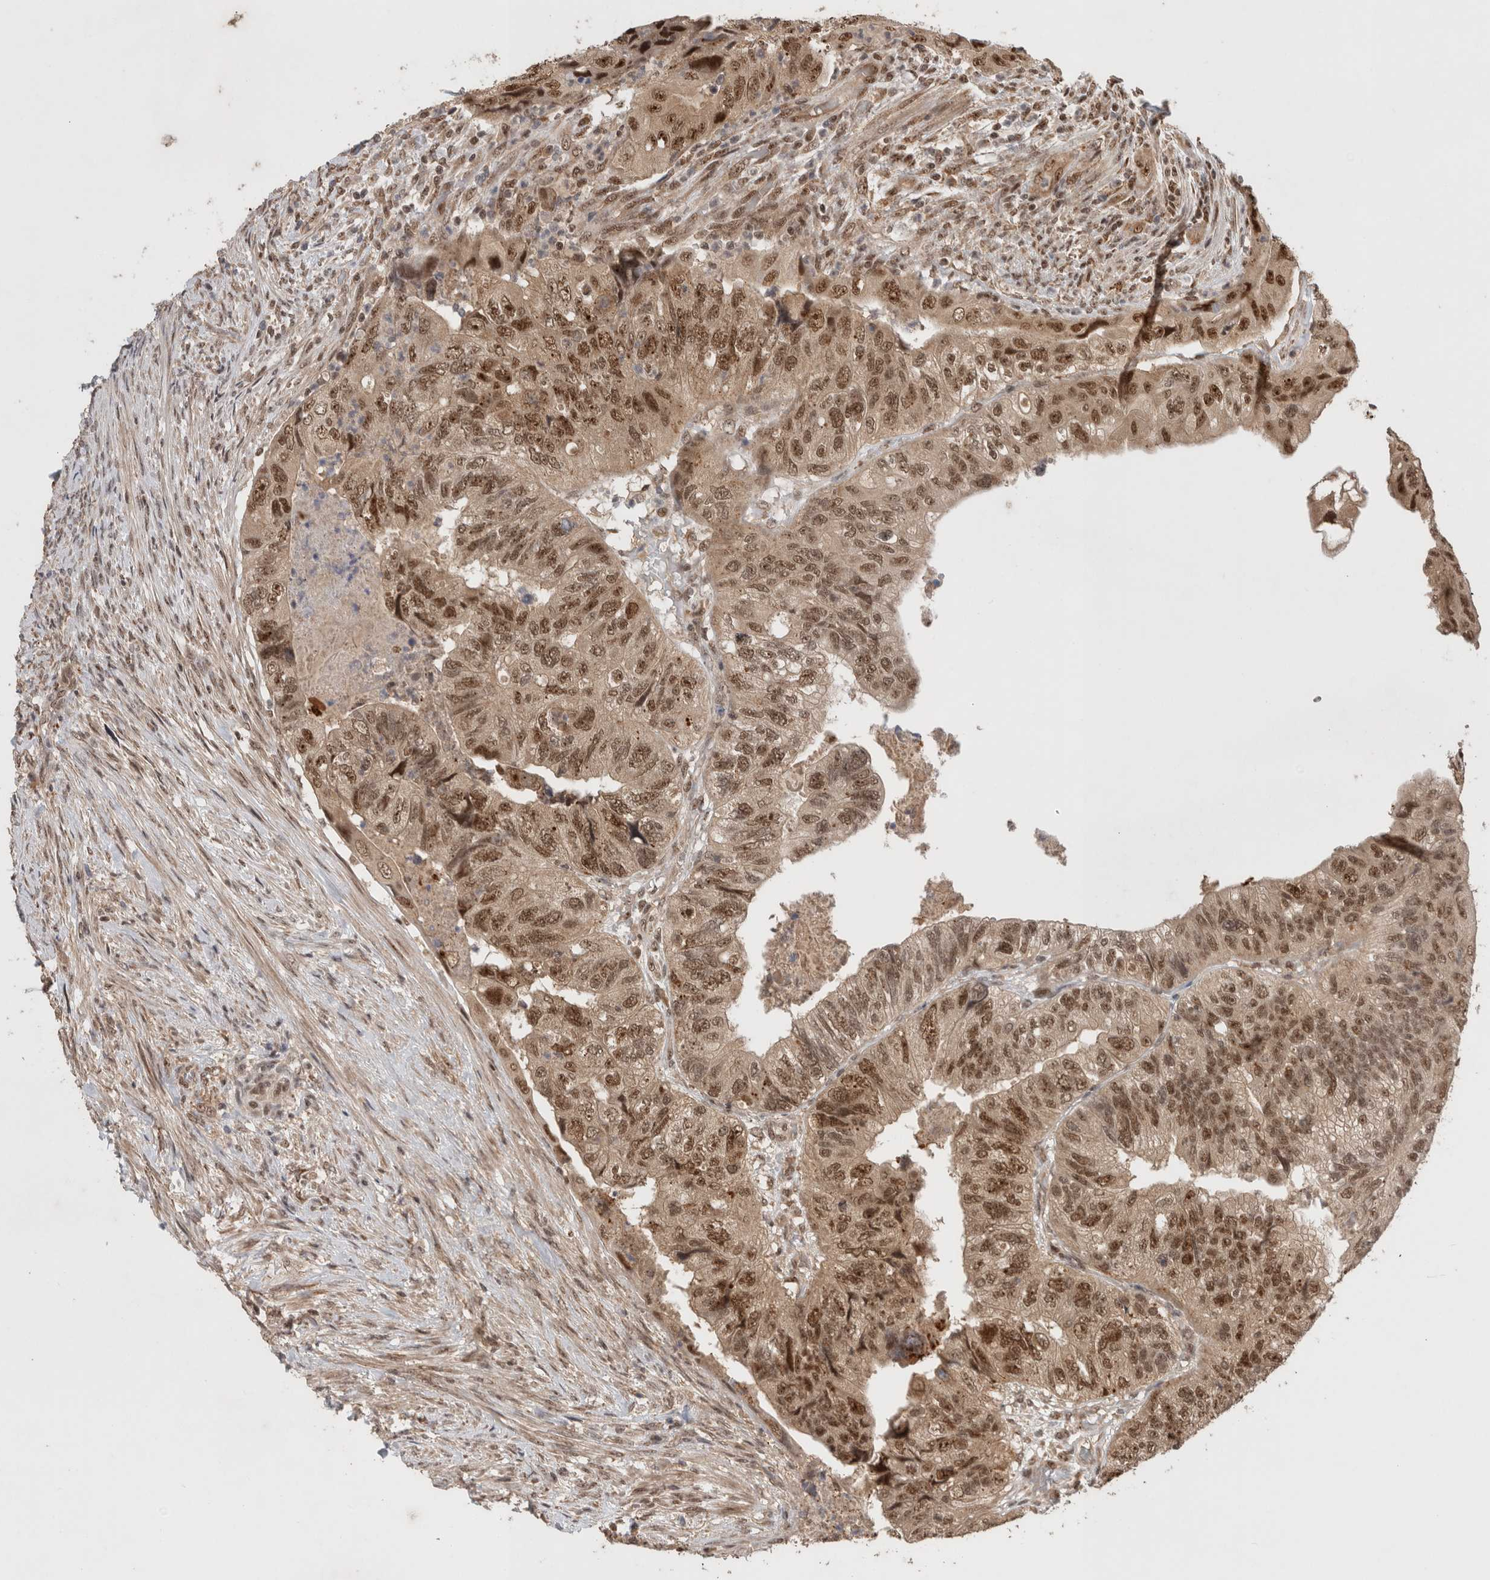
{"staining": {"intensity": "strong", "quantity": "25%-75%", "location": "nuclear"}, "tissue": "colorectal cancer", "cell_type": "Tumor cells", "image_type": "cancer", "snomed": [{"axis": "morphology", "description": "Adenocarcinoma, NOS"}, {"axis": "topography", "description": "Rectum"}], "caption": "There is high levels of strong nuclear expression in tumor cells of adenocarcinoma (colorectal), as demonstrated by immunohistochemical staining (brown color).", "gene": "MPHOSPH6", "patient": {"sex": "male", "age": 63}}